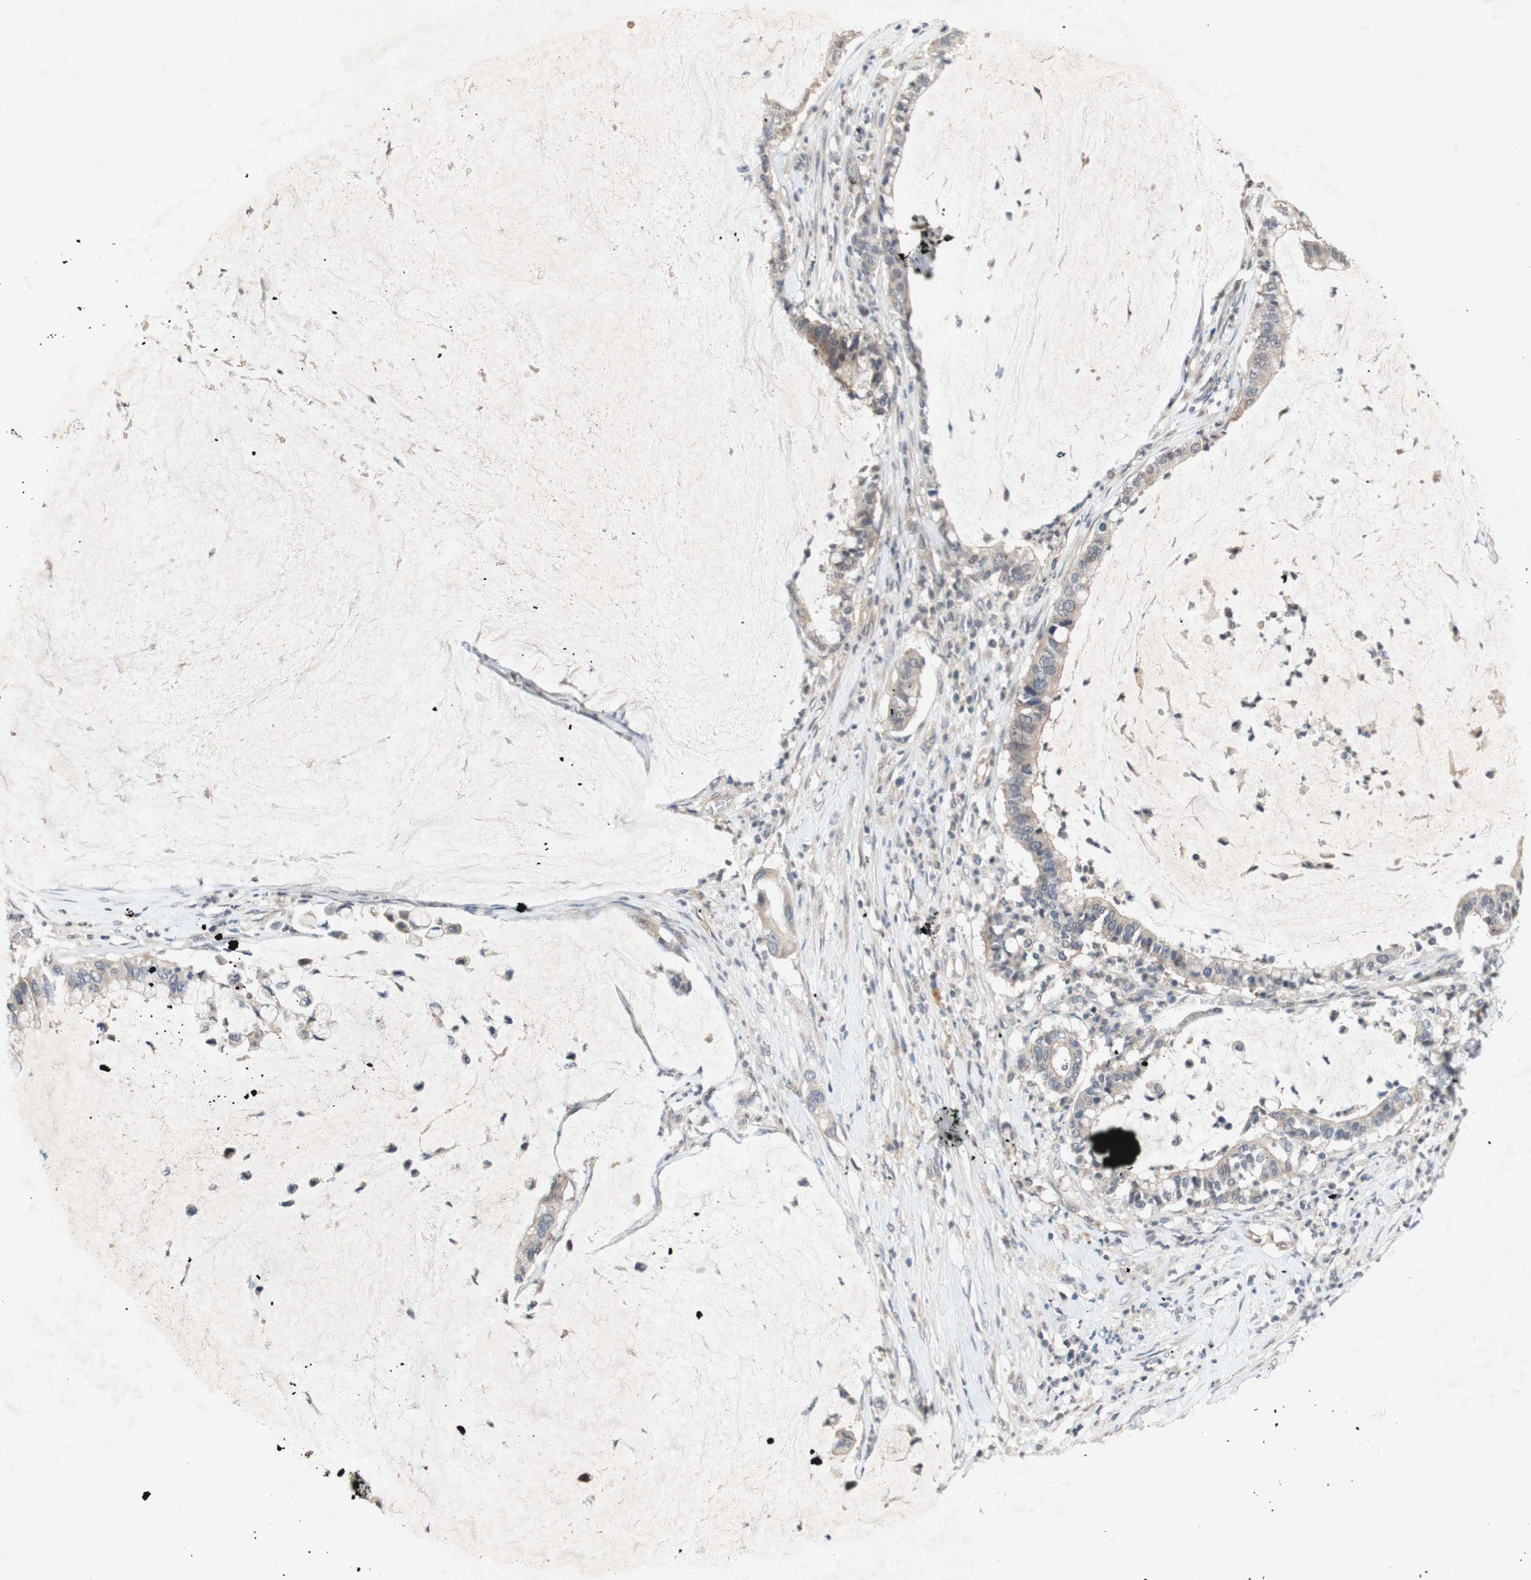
{"staining": {"intensity": "weak", "quantity": ">75%", "location": "cytoplasmic/membranous"}, "tissue": "pancreatic cancer", "cell_type": "Tumor cells", "image_type": "cancer", "snomed": [{"axis": "morphology", "description": "Adenocarcinoma, NOS"}, {"axis": "topography", "description": "Pancreas"}], "caption": "Human pancreatic cancer stained with a brown dye shows weak cytoplasmic/membranous positive expression in about >75% of tumor cells.", "gene": "PIN1", "patient": {"sex": "male", "age": 41}}